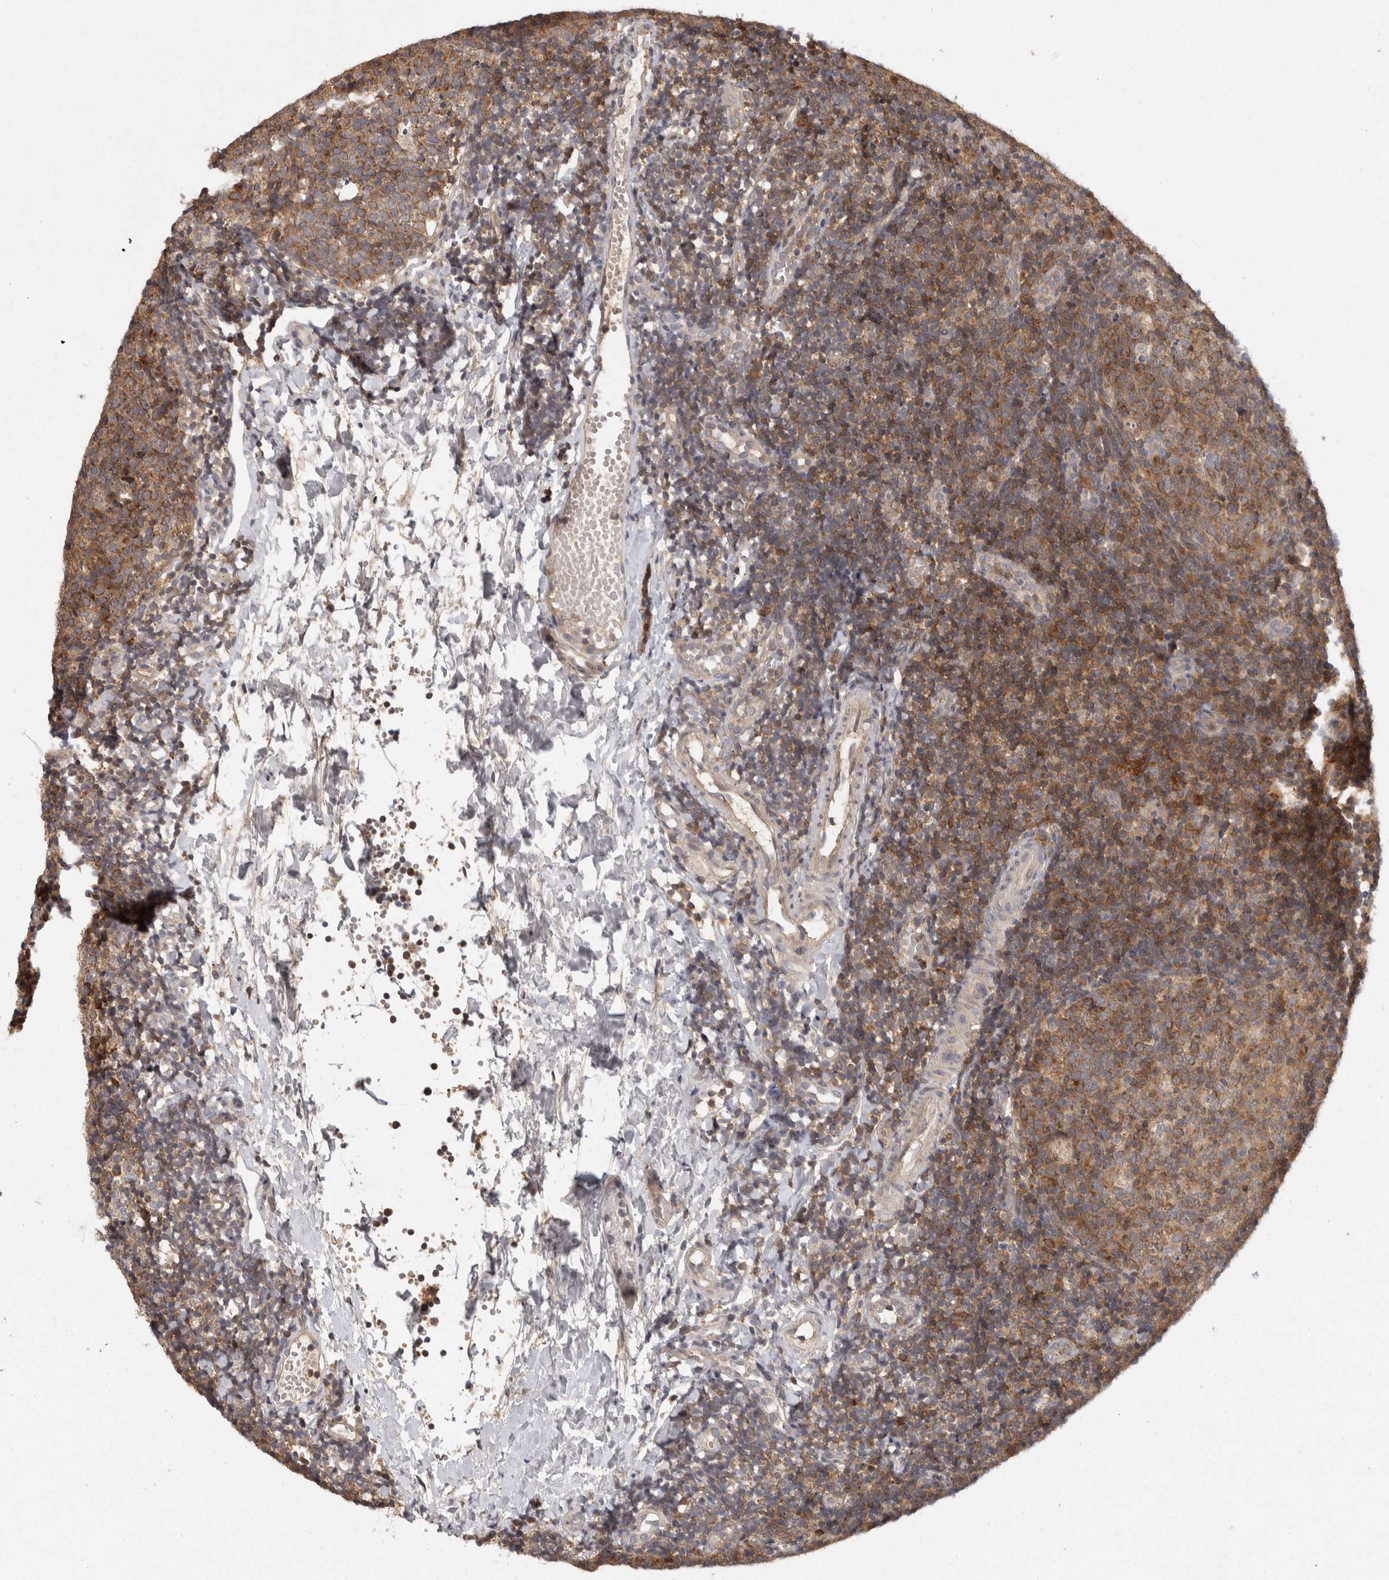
{"staining": {"intensity": "moderate", "quantity": ">75%", "location": "cytoplasmic/membranous"}, "tissue": "tonsil", "cell_type": "Germinal center cells", "image_type": "normal", "snomed": [{"axis": "morphology", "description": "Normal tissue, NOS"}, {"axis": "topography", "description": "Tonsil"}], "caption": "Brown immunohistochemical staining in unremarkable human tonsil displays moderate cytoplasmic/membranous expression in approximately >75% of germinal center cells.", "gene": "ACAT2", "patient": {"sex": "female", "age": 19}}